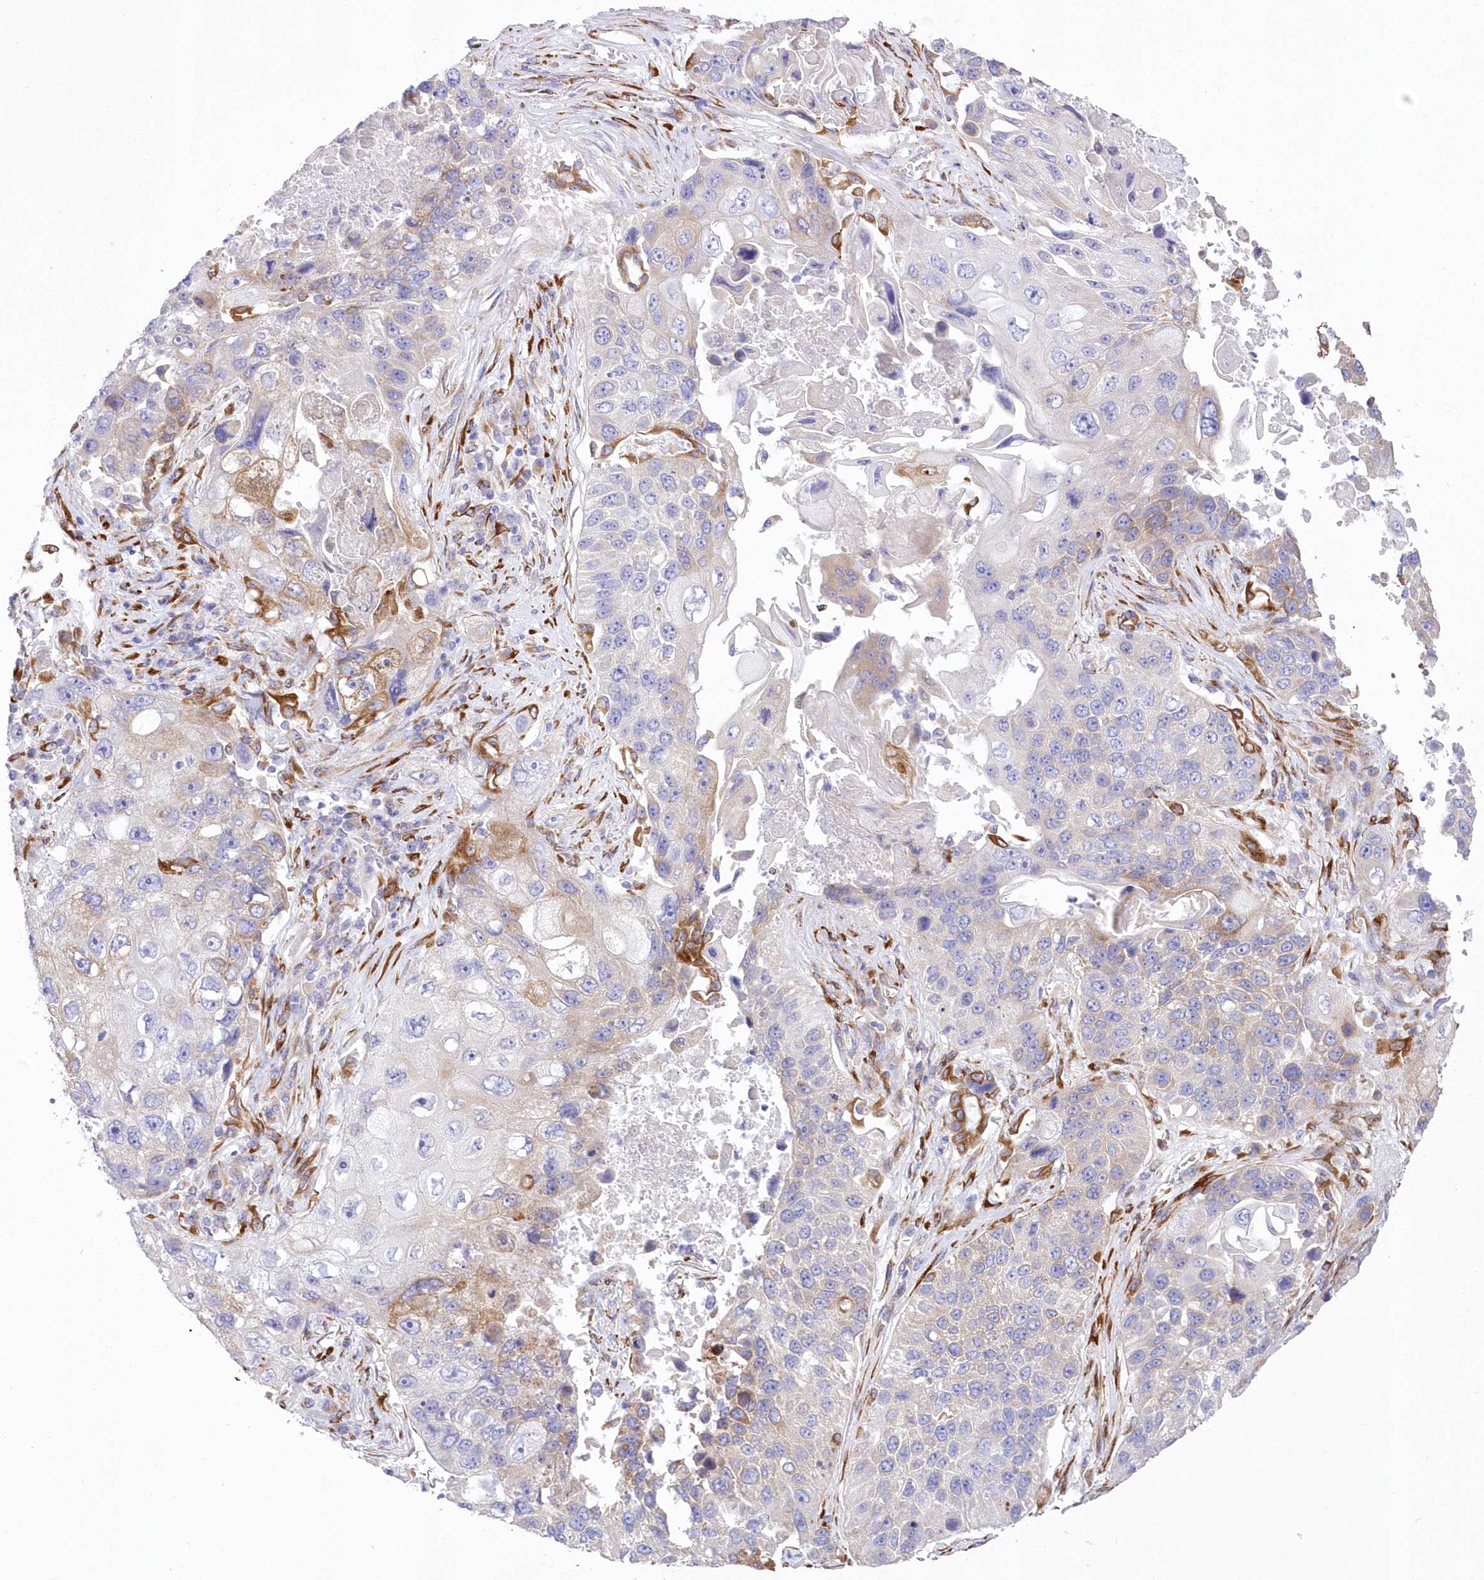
{"staining": {"intensity": "weak", "quantity": "<25%", "location": "cytoplasmic/membranous"}, "tissue": "lung cancer", "cell_type": "Tumor cells", "image_type": "cancer", "snomed": [{"axis": "morphology", "description": "Squamous cell carcinoma, NOS"}, {"axis": "topography", "description": "Lung"}], "caption": "Tumor cells show no significant protein positivity in lung cancer.", "gene": "YTHDC2", "patient": {"sex": "male", "age": 61}}